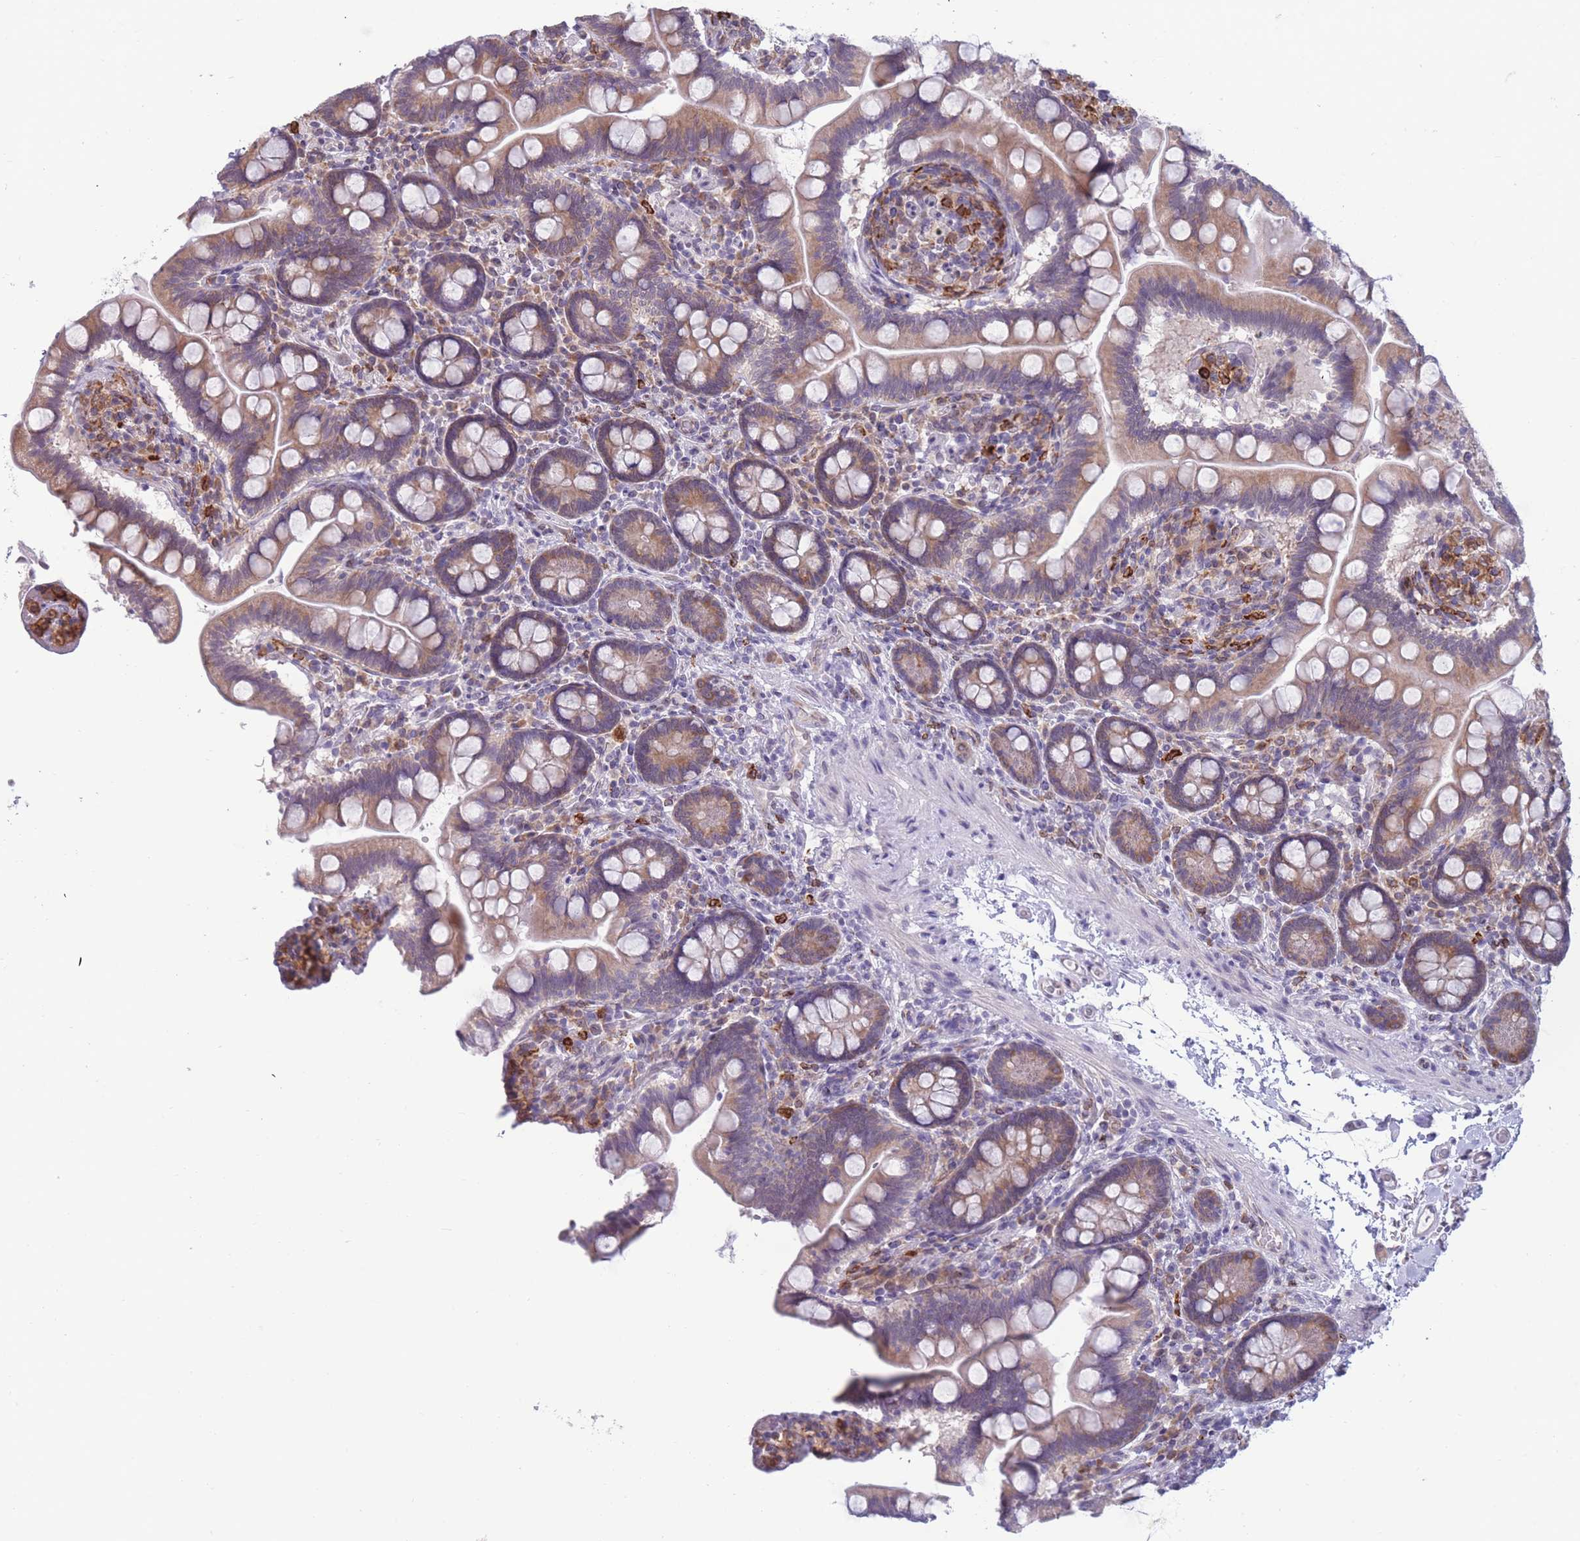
{"staining": {"intensity": "moderate", "quantity": ">75%", "location": "cytoplasmic/membranous"}, "tissue": "small intestine", "cell_type": "Glandular cells", "image_type": "normal", "snomed": [{"axis": "morphology", "description": "Normal tissue, NOS"}, {"axis": "topography", "description": "Small intestine"}], "caption": "This is a histology image of IHC staining of normal small intestine, which shows moderate staining in the cytoplasmic/membranous of glandular cells.", "gene": "TMEM121", "patient": {"sex": "female", "age": 64}}